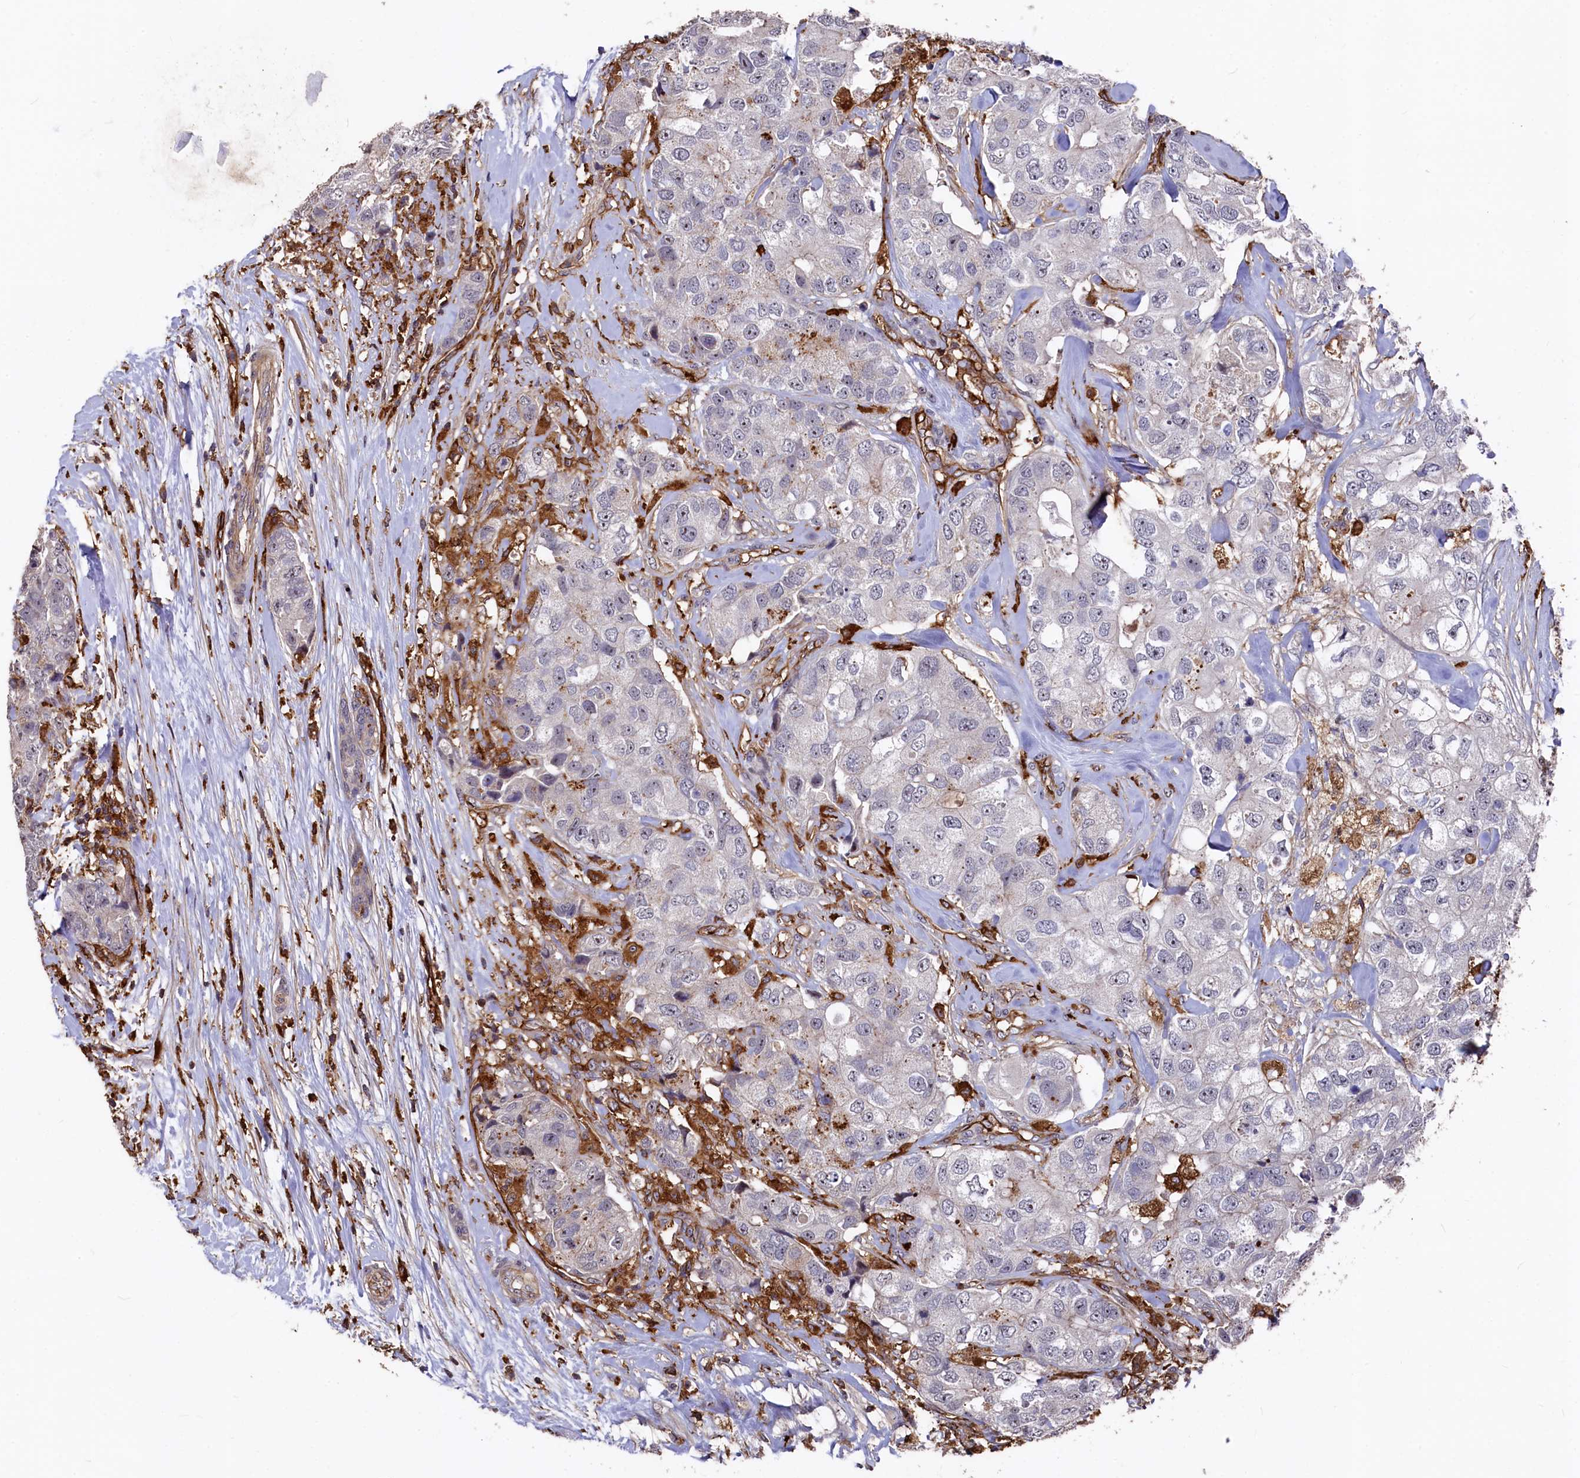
{"staining": {"intensity": "negative", "quantity": "none", "location": "none"}, "tissue": "breast cancer", "cell_type": "Tumor cells", "image_type": "cancer", "snomed": [{"axis": "morphology", "description": "Duct carcinoma"}, {"axis": "topography", "description": "Breast"}], "caption": "The immunohistochemistry (IHC) image has no significant expression in tumor cells of breast cancer tissue.", "gene": "PLEKHO2", "patient": {"sex": "female", "age": 62}}